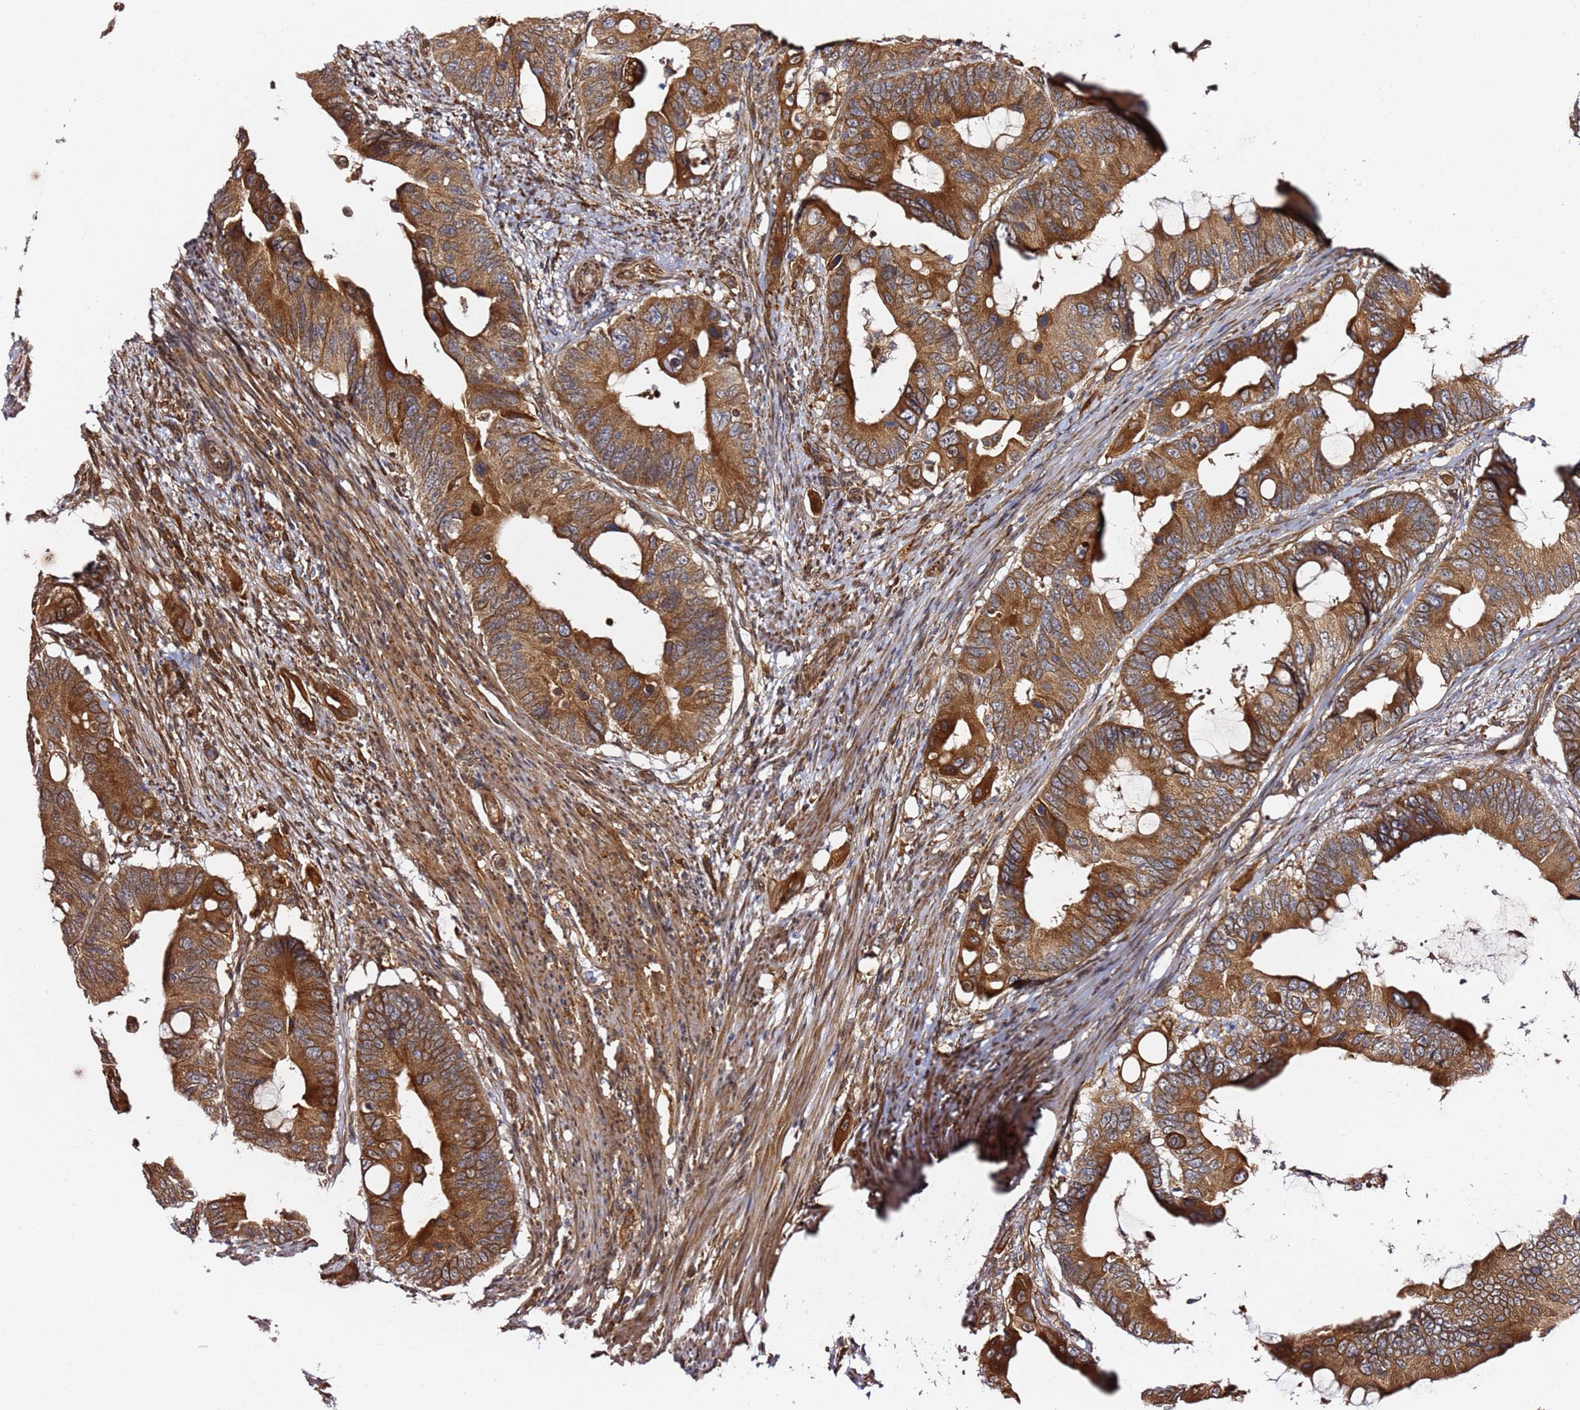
{"staining": {"intensity": "strong", "quantity": ">75%", "location": "cytoplasmic/membranous"}, "tissue": "colorectal cancer", "cell_type": "Tumor cells", "image_type": "cancer", "snomed": [{"axis": "morphology", "description": "Adenocarcinoma, NOS"}, {"axis": "topography", "description": "Colon"}], "caption": "Colorectal adenocarcinoma stained with a brown dye displays strong cytoplasmic/membranous positive expression in approximately >75% of tumor cells.", "gene": "PRKAB2", "patient": {"sex": "male", "age": 71}}